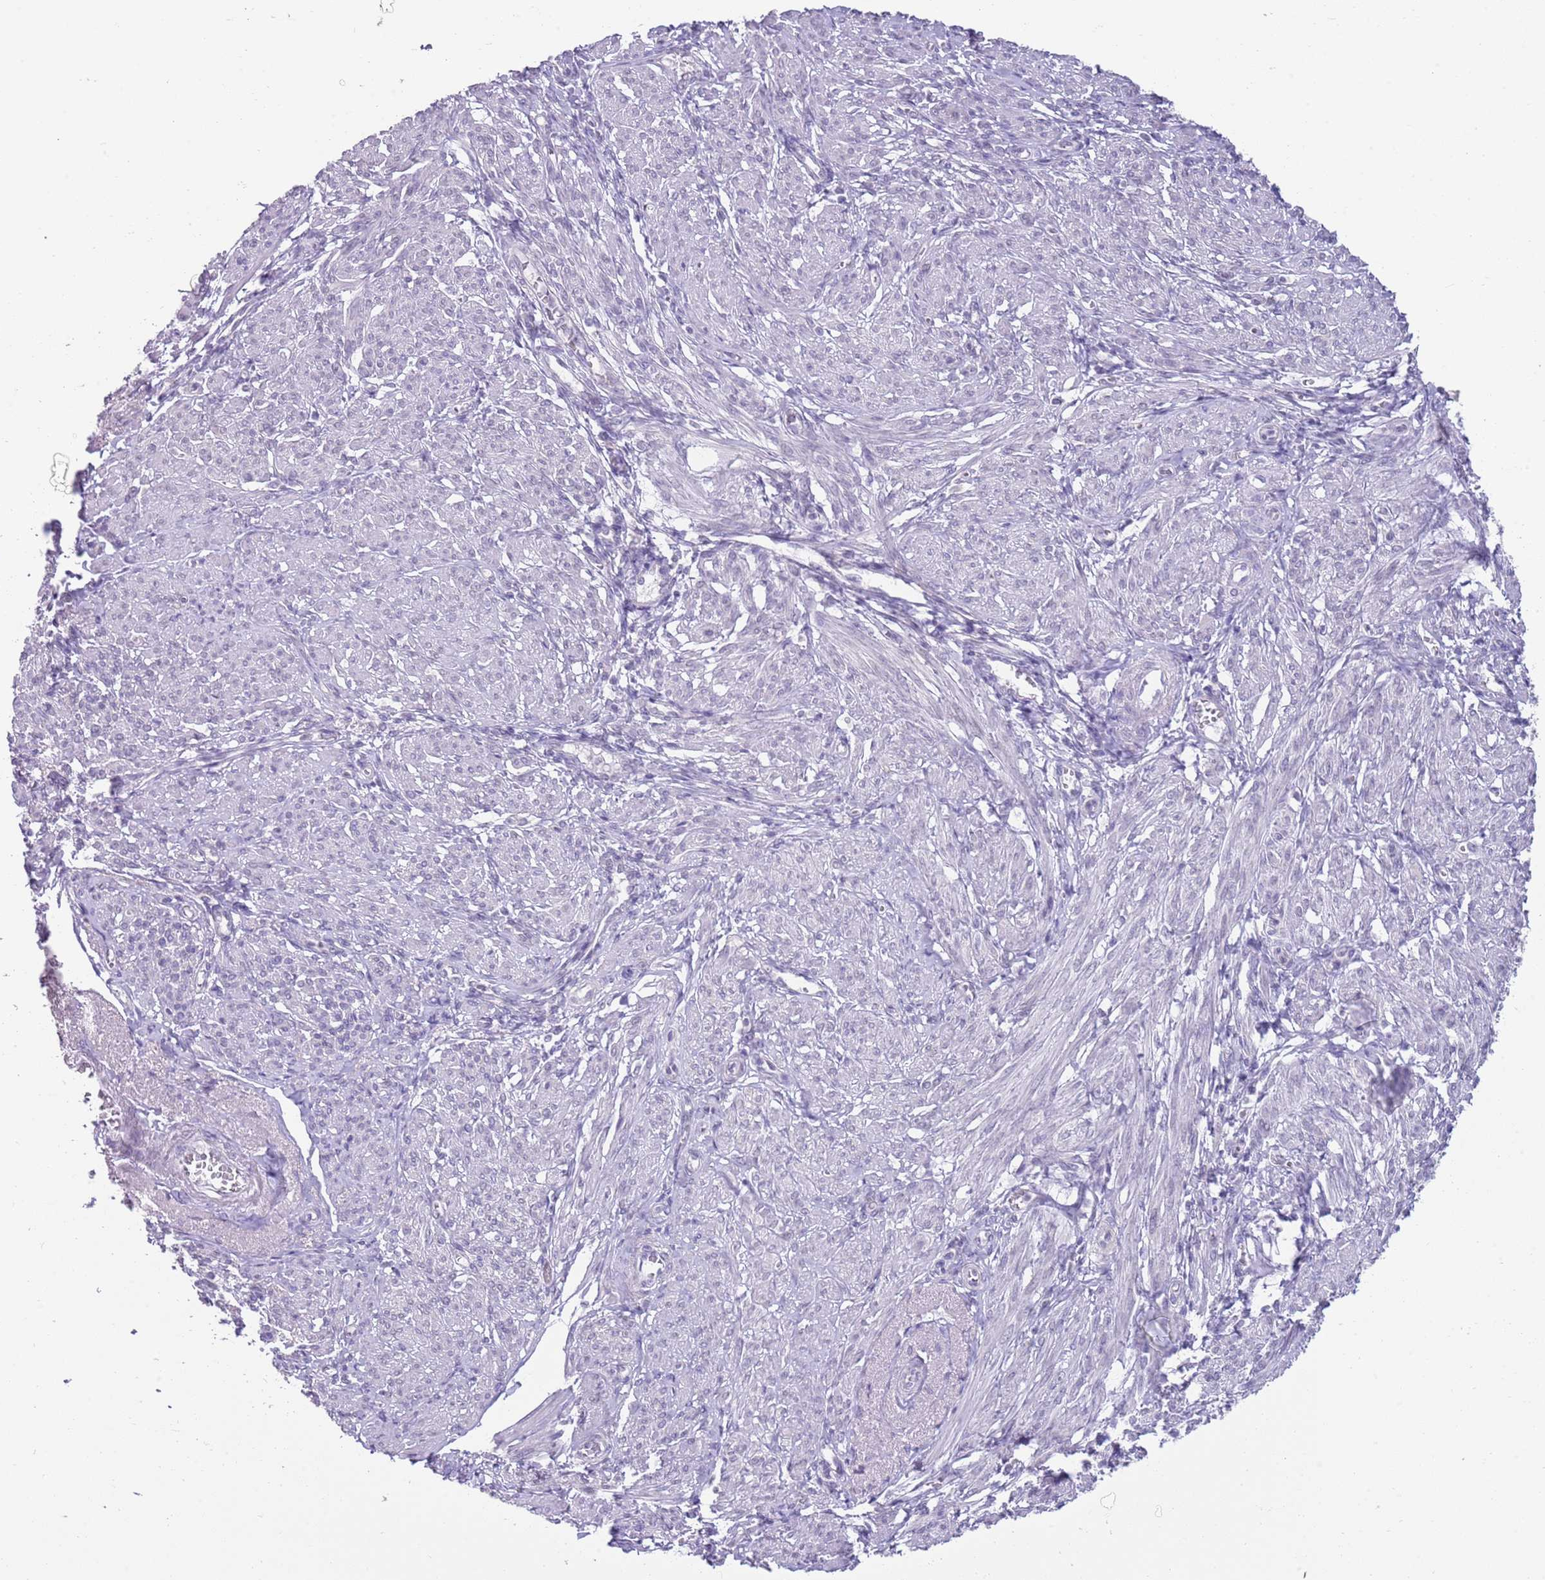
{"staining": {"intensity": "negative", "quantity": "none", "location": "none"}, "tissue": "smooth muscle", "cell_type": "Smooth muscle cells", "image_type": "normal", "snomed": [{"axis": "morphology", "description": "Normal tissue, NOS"}, {"axis": "topography", "description": "Smooth muscle"}], "caption": "This is a micrograph of immunohistochemistry staining of benign smooth muscle, which shows no positivity in smooth muscle cells.", "gene": "SEPHS2", "patient": {"sex": "female", "age": 39}}